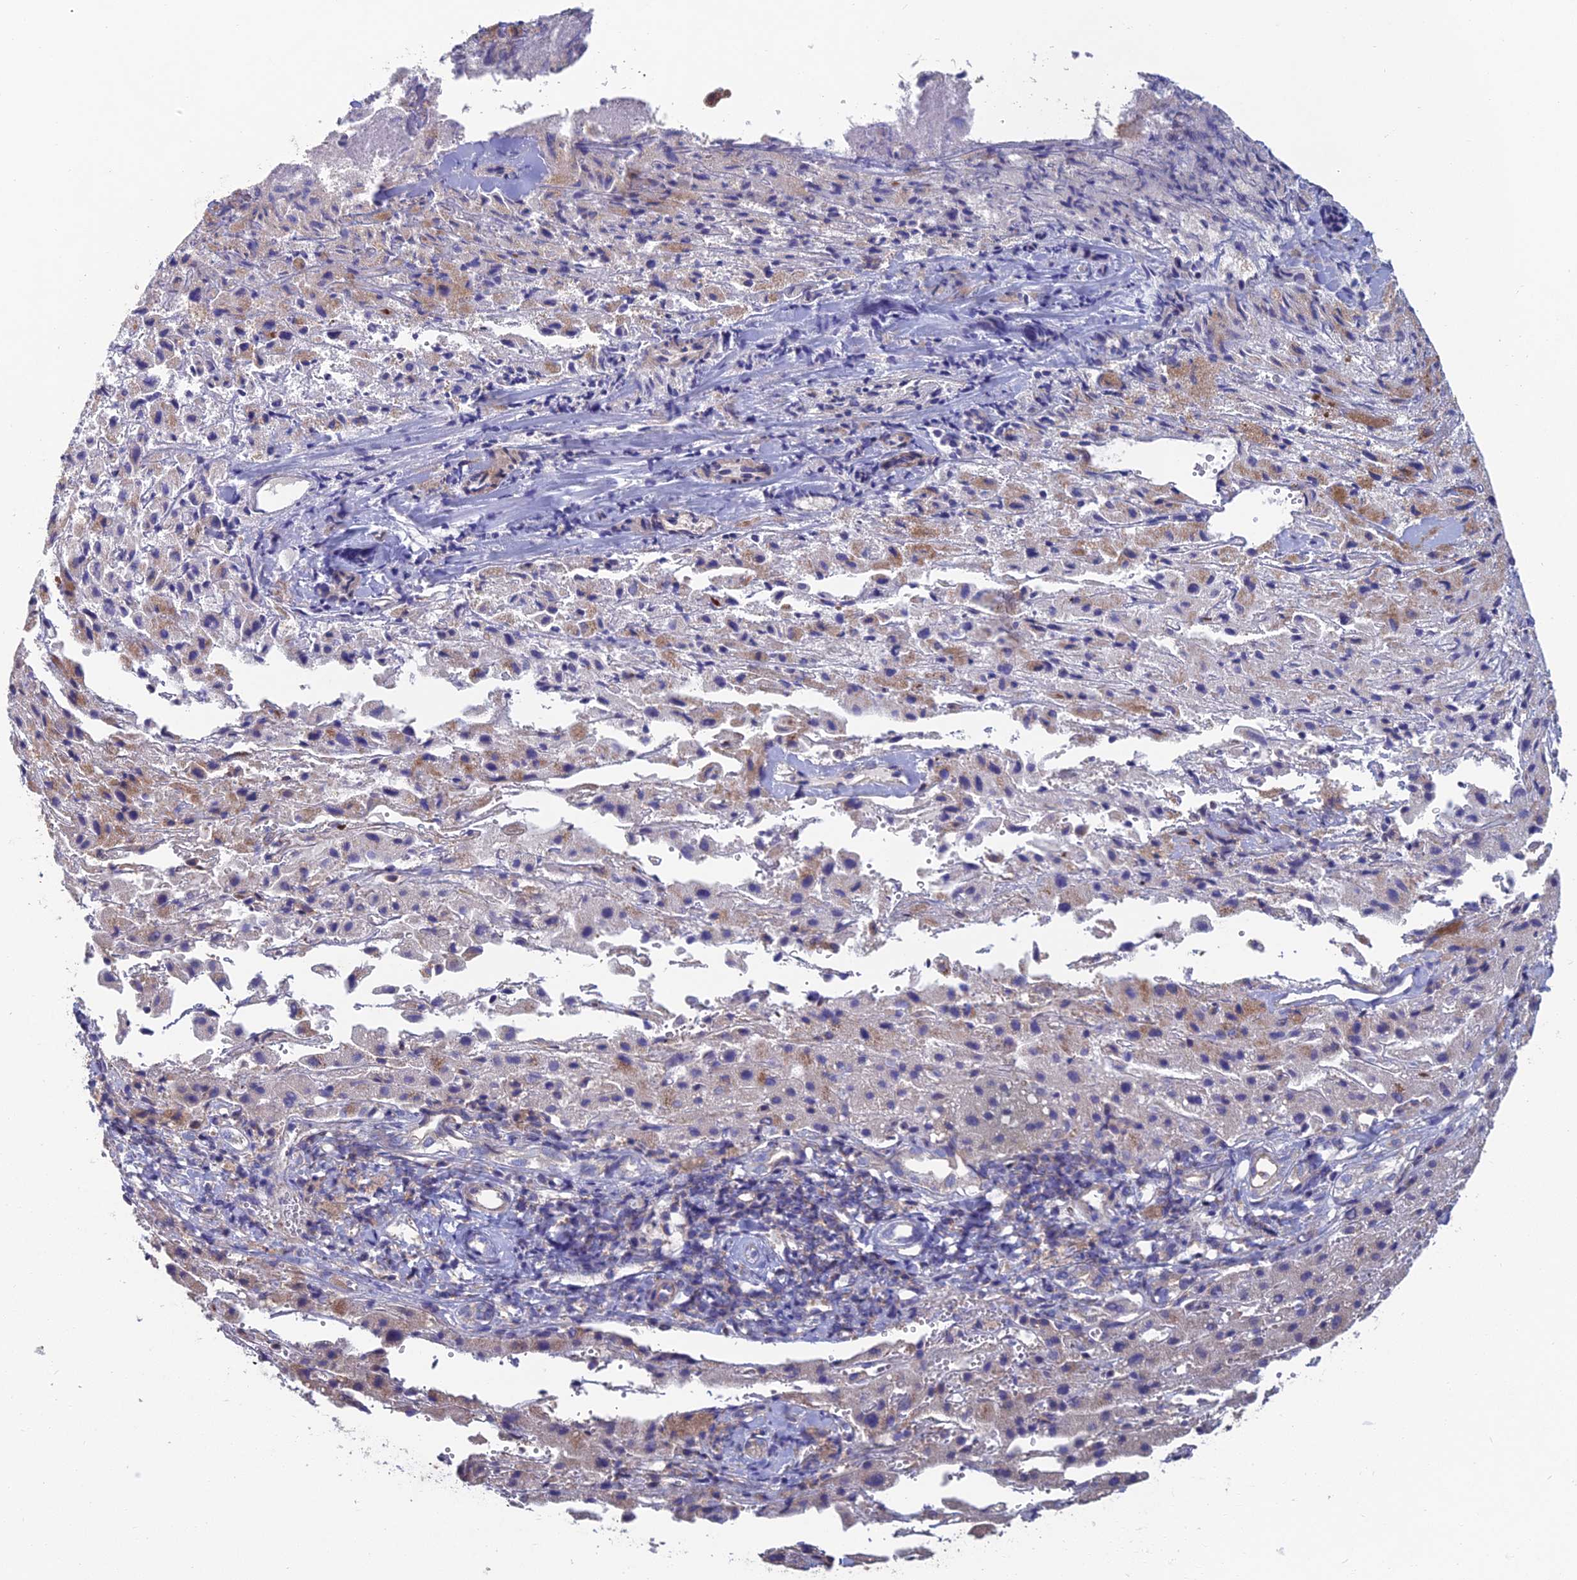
{"staining": {"intensity": "weak", "quantity": "<25%", "location": "cytoplasmic/membranous"}, "tissue": "liver cancer", "cell_type": "Tumor cells", "image_type": "cancer", "snomed": [{"axis": "morphology", "description": "Carcinoma, Hepatocellular, NOS"}, {"axis": "topography", "description": "Liver"}], "caption": "IHC histopathology image of liver cancer stained for a protein (brown), which reveals no expression in tumor cells.", "gene": "USP37", "patient": {"sex": "female", "age": 58}}